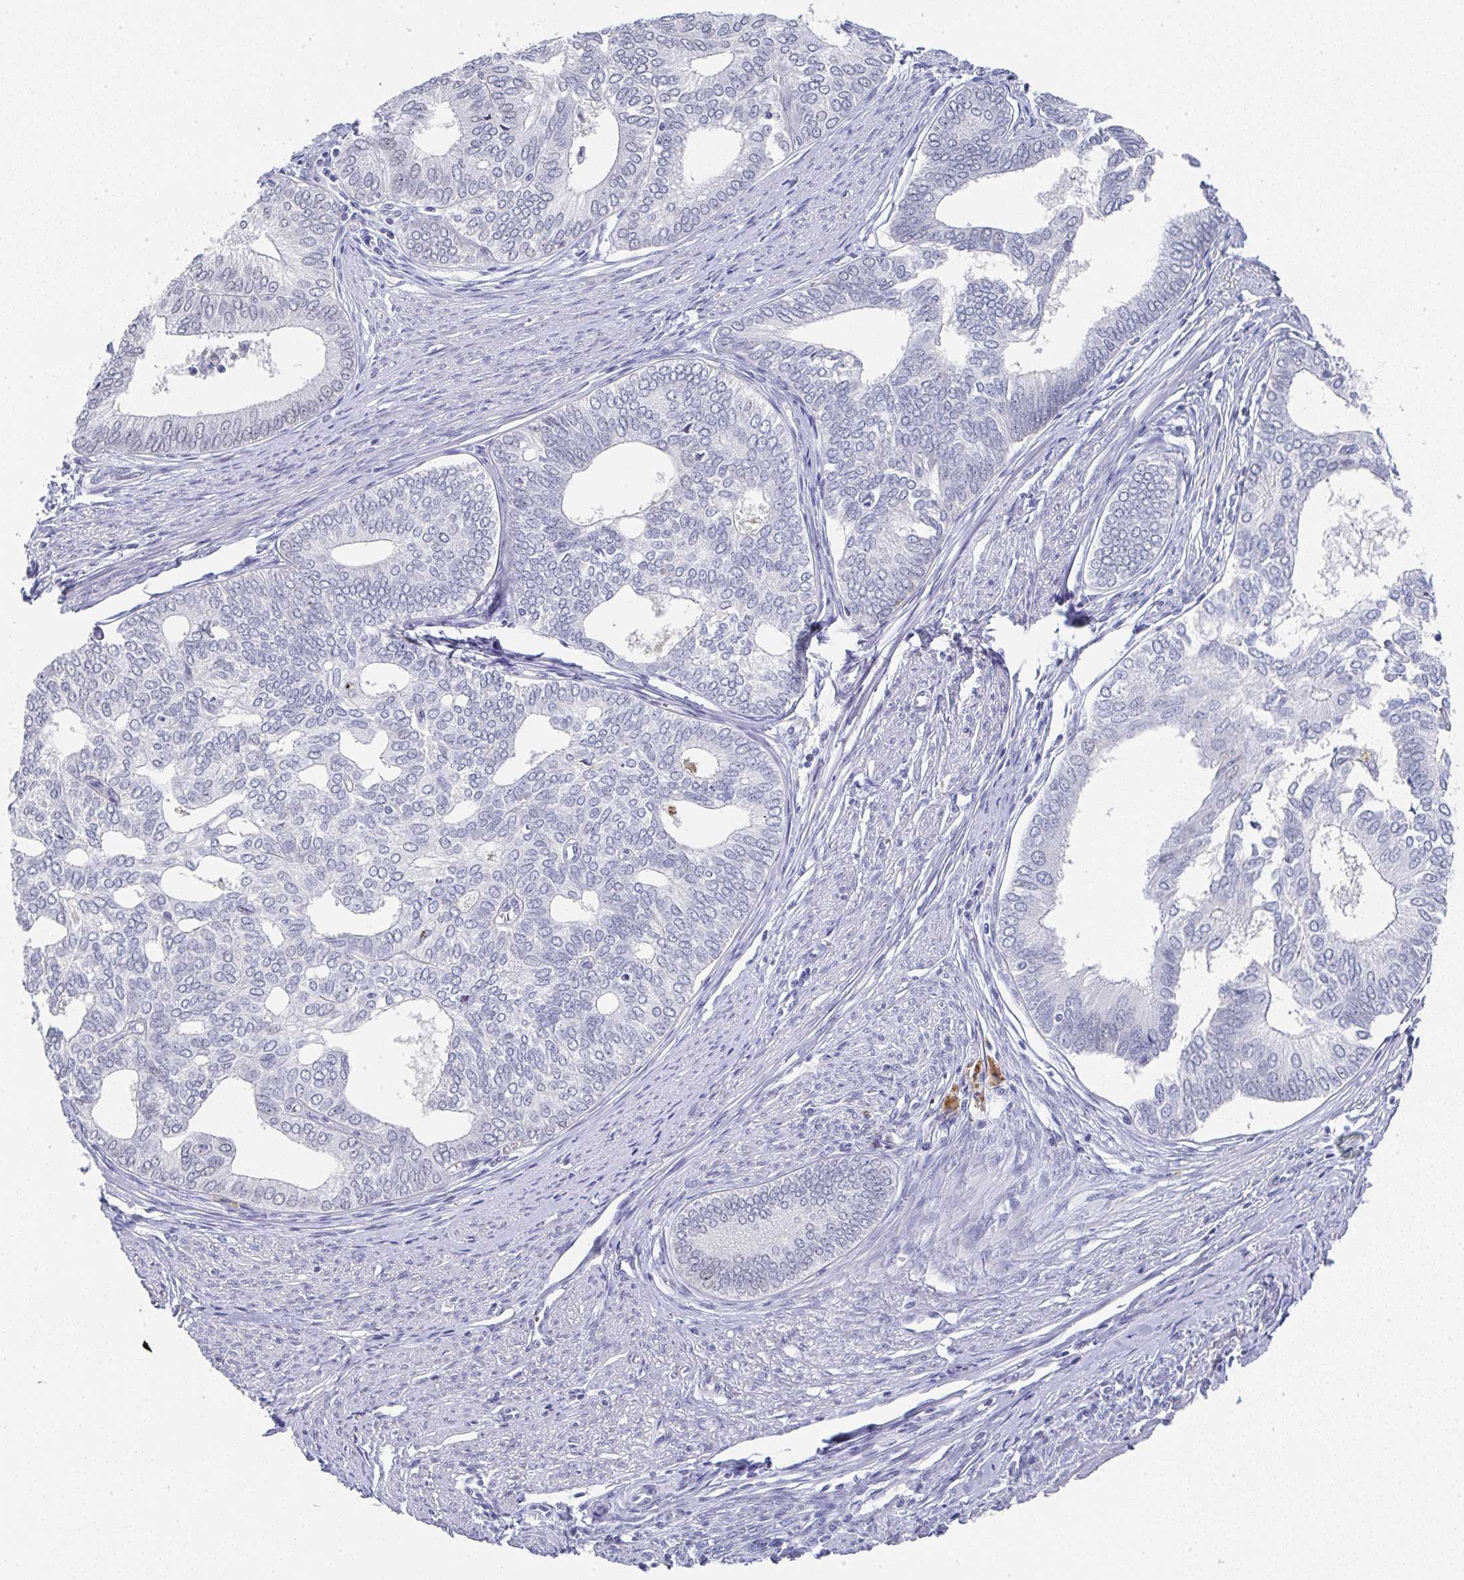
{"staining": {"intensity": "negative", "quantity": "none", "location": "none"}, "tissue": "endometrial cancer", "cell_type": "Tumor cells", "image_type": "cancer", "snomed": [{"axis": "morphology", "description": "Adenocarcinoma, NOS"}, {"axis": "topography", "description": "Endometrium"}], "caption": "Histopathology image shows no significant protein staining in tumor cells of endometrial adenocarcinoma. Nuclei are stained in blue.", "gene": "NCF1", "patient": {"sex": "female", "age": 75}}